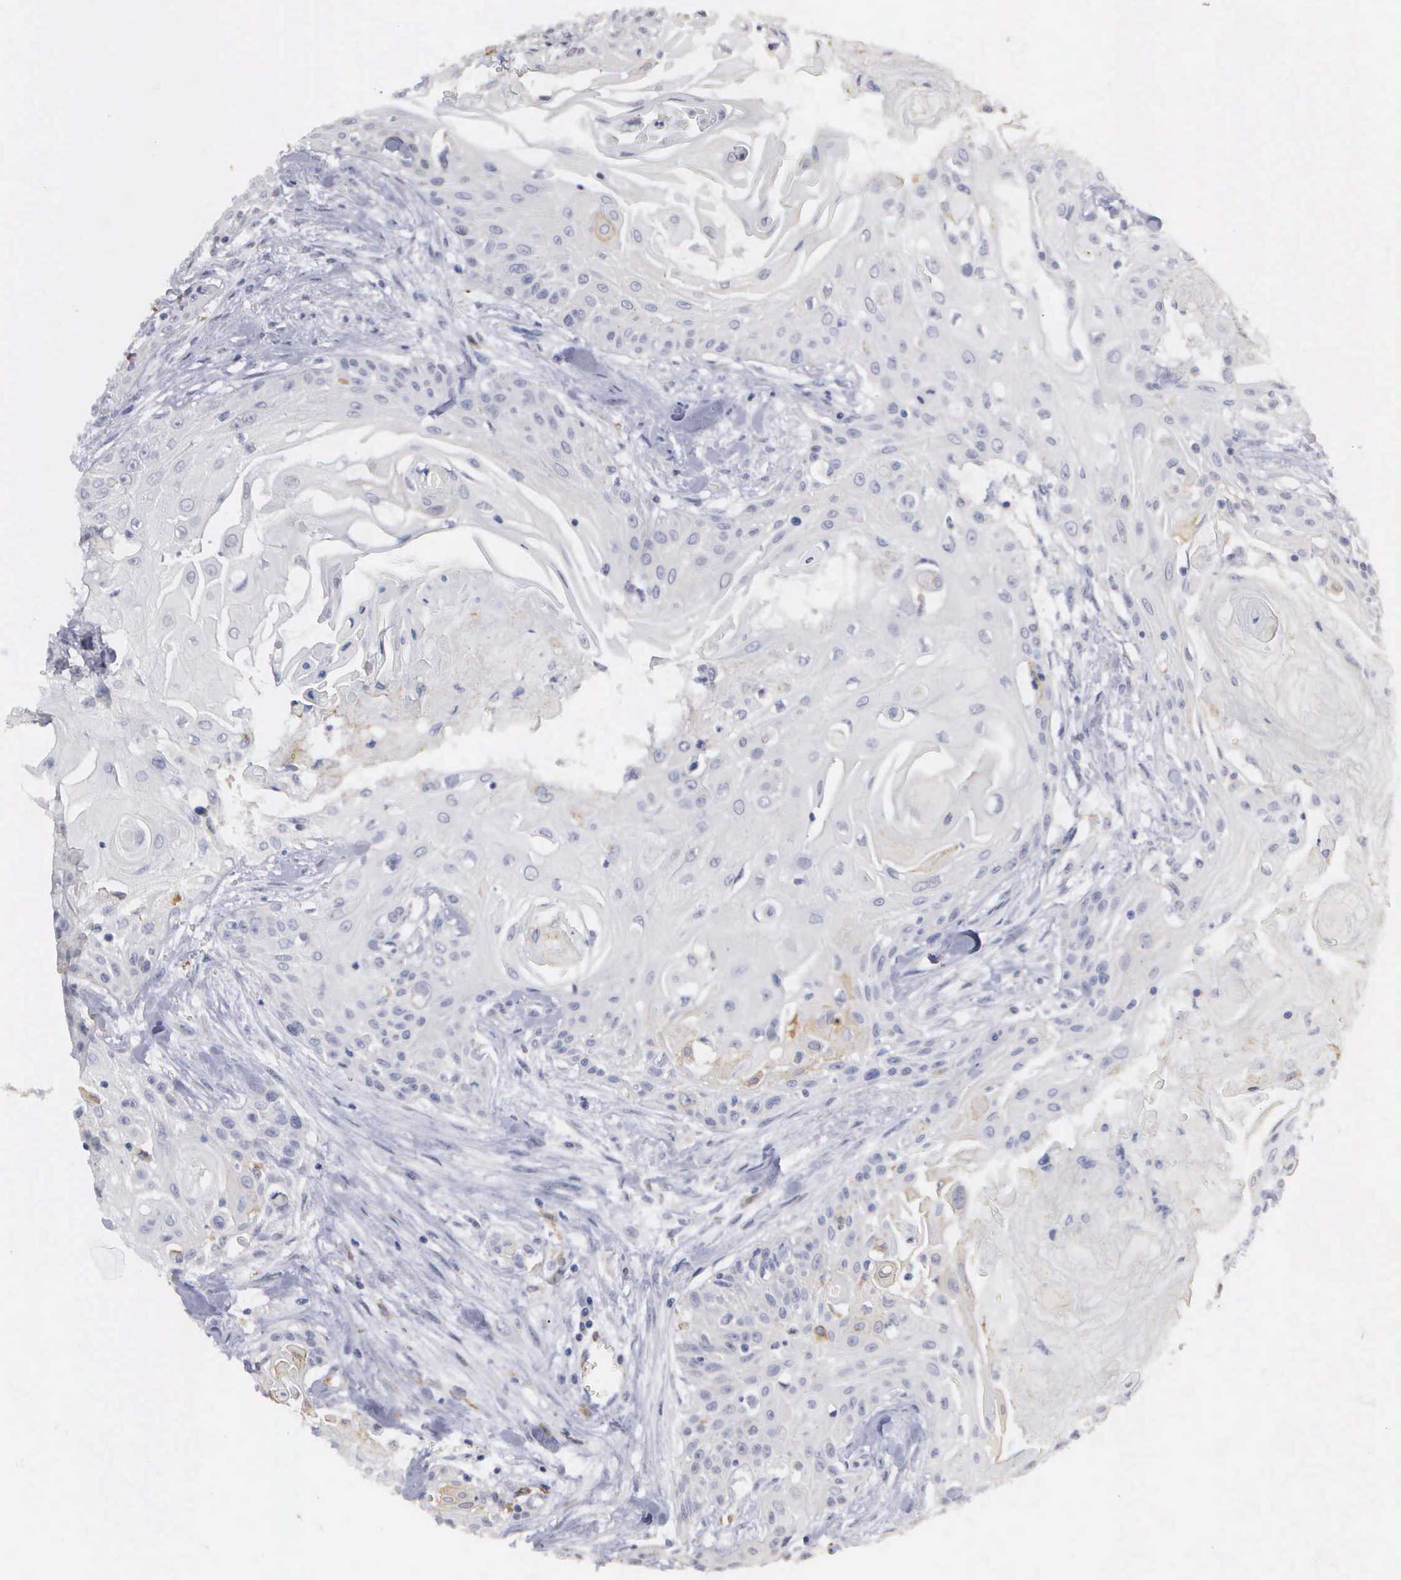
{"staining": {"intensity": "negative", "quantity": "none", "location": "none"}, "tissue": "head and neck cancer", "cell_type": "Tumor cells", "image_type": "cancer", "snomed": [{"axis": "morphology", "description": "Squamous cell carcinoma, NOS"}, {"axis": "morphology", "description": "Squamous cell carcinoma, metastatic, NOS"}, {"axis": "topography", "description": "Lymph node"}, {"axis": "topography", "description": "Salivary gland"}, {"axis": "topography", "description": "Head-Neck"}], "caption": "A photomicrograph of head and neck cancer stained for a protein reveals no brown staining in tumor cells.", "gene": "LIN52", "patient": {"sex": "female", "age": 74}}